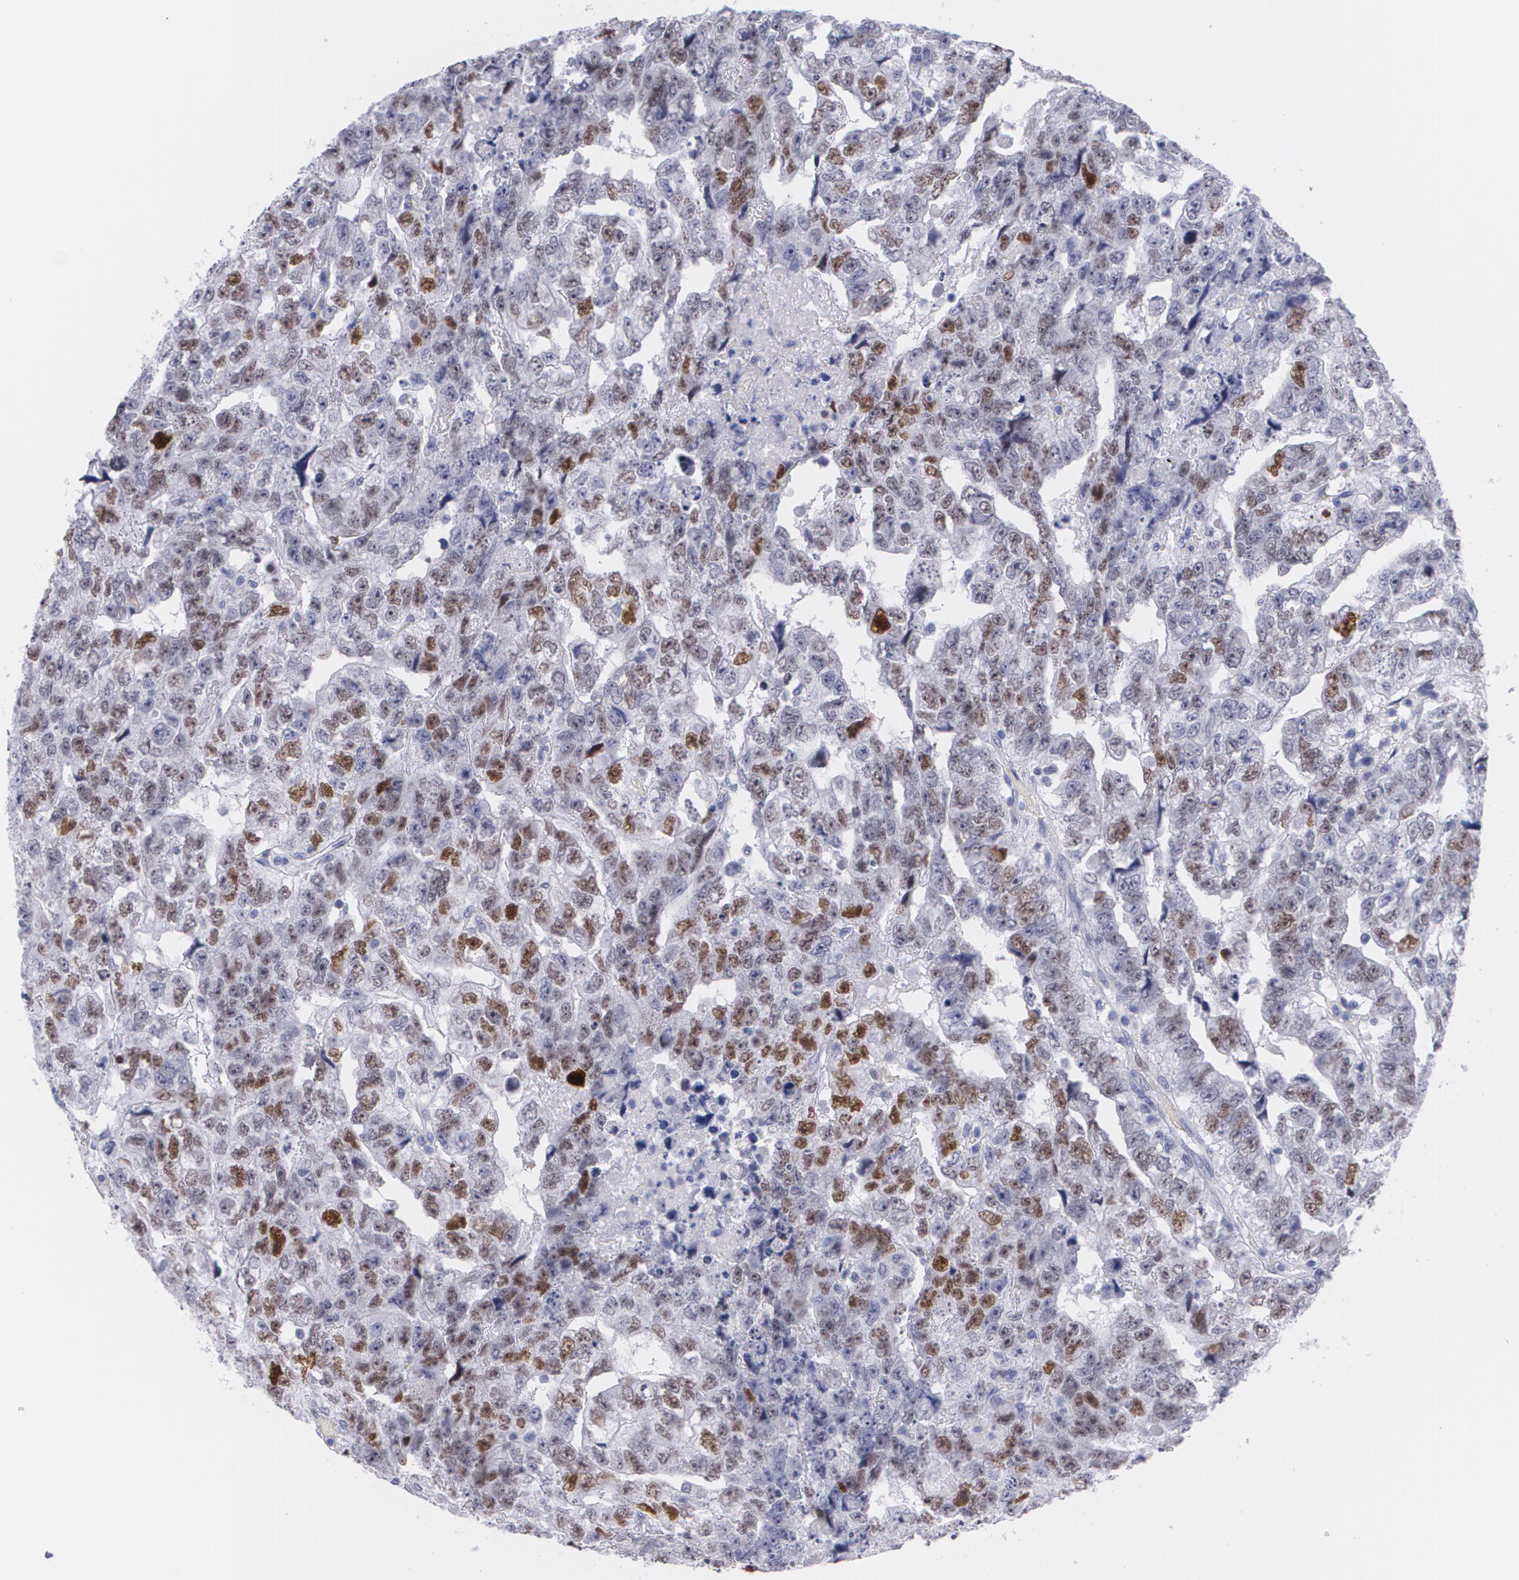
{"staining": {"intensity": "moderate", "quantity": "25%-75%", "location": "nuclear"}, "tissue": "testis cancer", "cell_type": "Tumor cells", "image_type": "cancer", "snomed": [{"axis": "morphology", "description": "Carcinoma, Embryonal, NOS"}, {"axis": "topography", "description": "Testis"}], "caption": "Moderate nuclear expression is seen in approximately 25%-75% of tumor cells in testis embryonal carcinoma.", "gene": "TP53", "patient": {"sex": "male", "age": 36}}